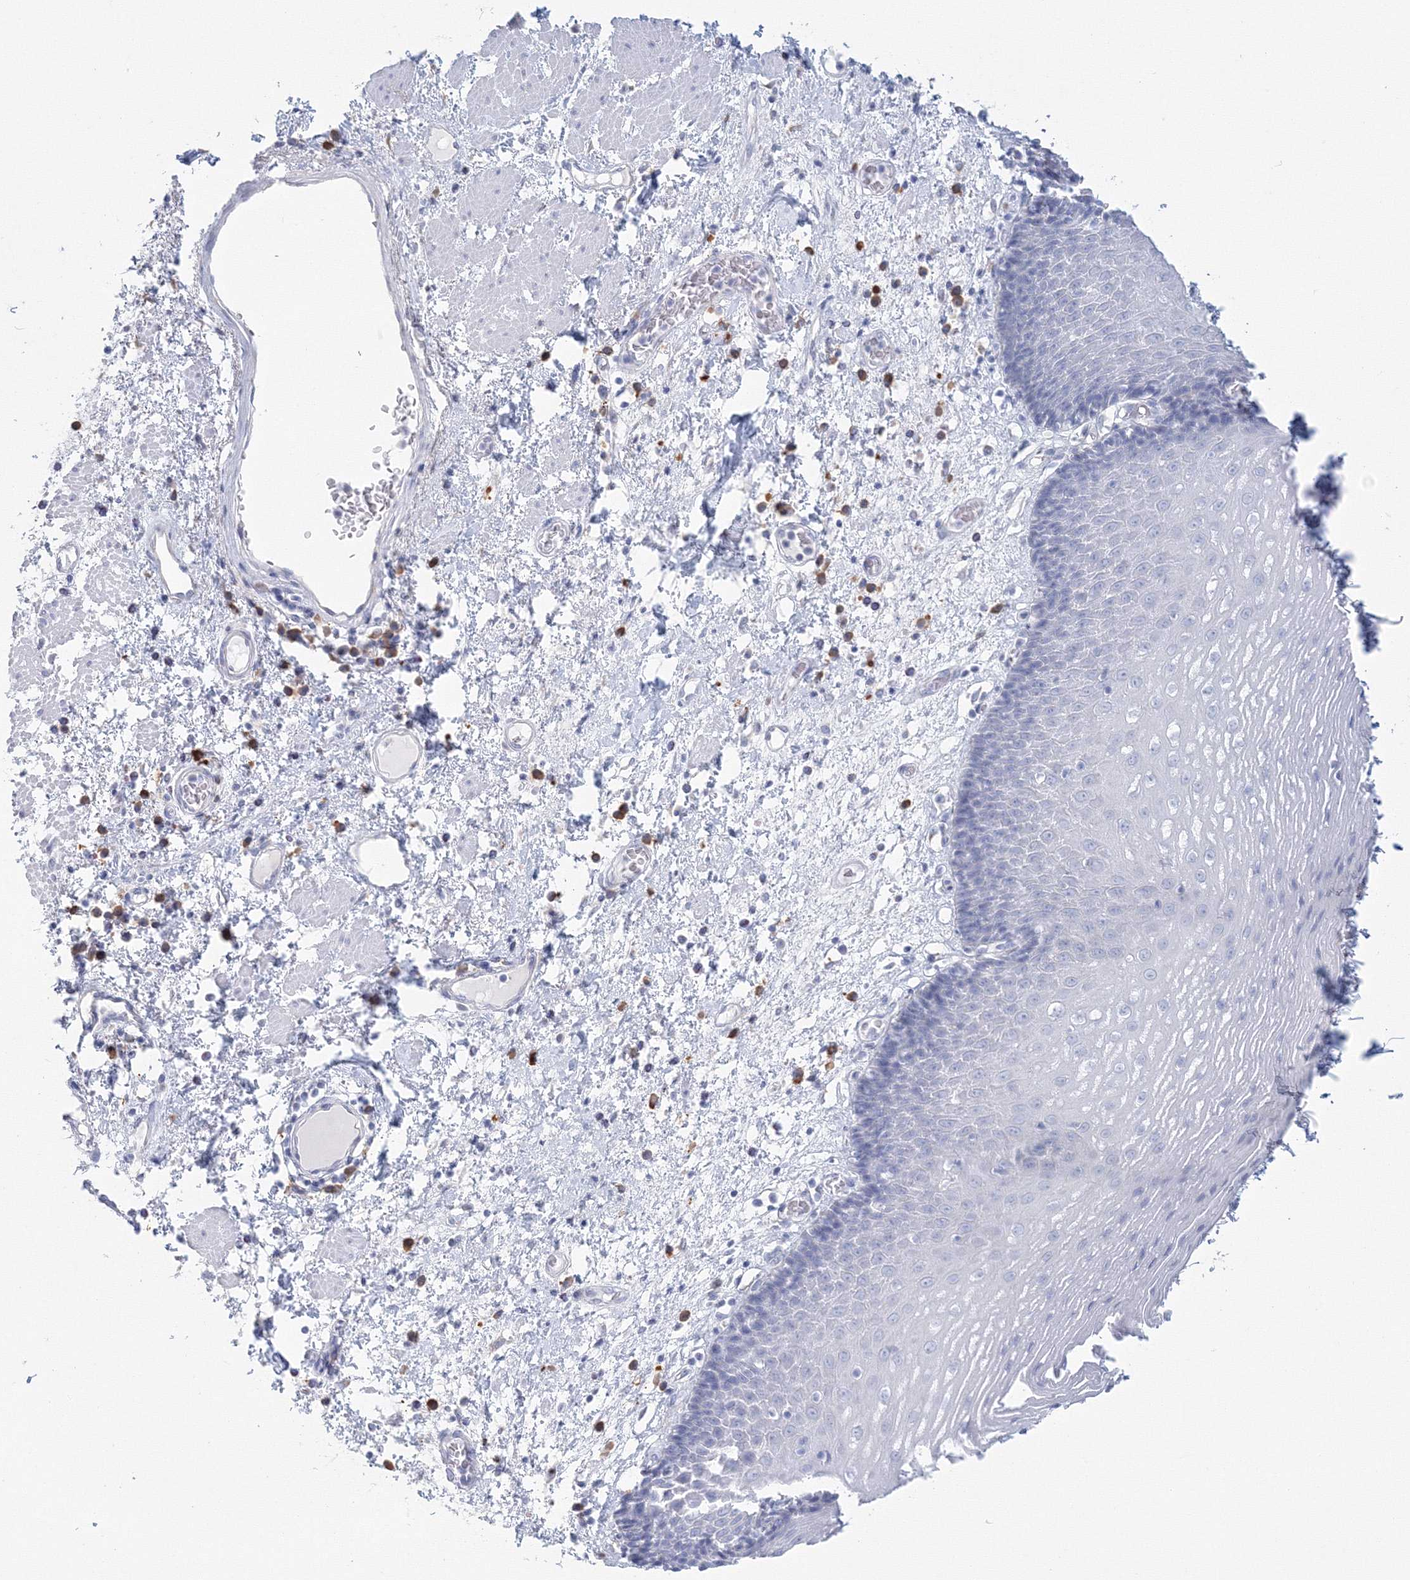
{"staining": {"intensity": "negative", "quantity": "none", "location": "none"}, "tissue": "esophagus", "cell_type": "Squamous epithelial cells", "image_type": "normal", "snomed": [{"axis": "morphology", "description": "Normal tissue, NOS"}, {"axis": "morphology", "description": "Adenocarcinoma, NOS"}, {"axis": "topography", "description": "Esophagus"}], "caption": "Immunohistochemical staining of unremarkable human esophagus shows no significant expression in squamous epithelial cells.", "gene": "VSIG1", "patient": {"sex": "male", "age": 62}}